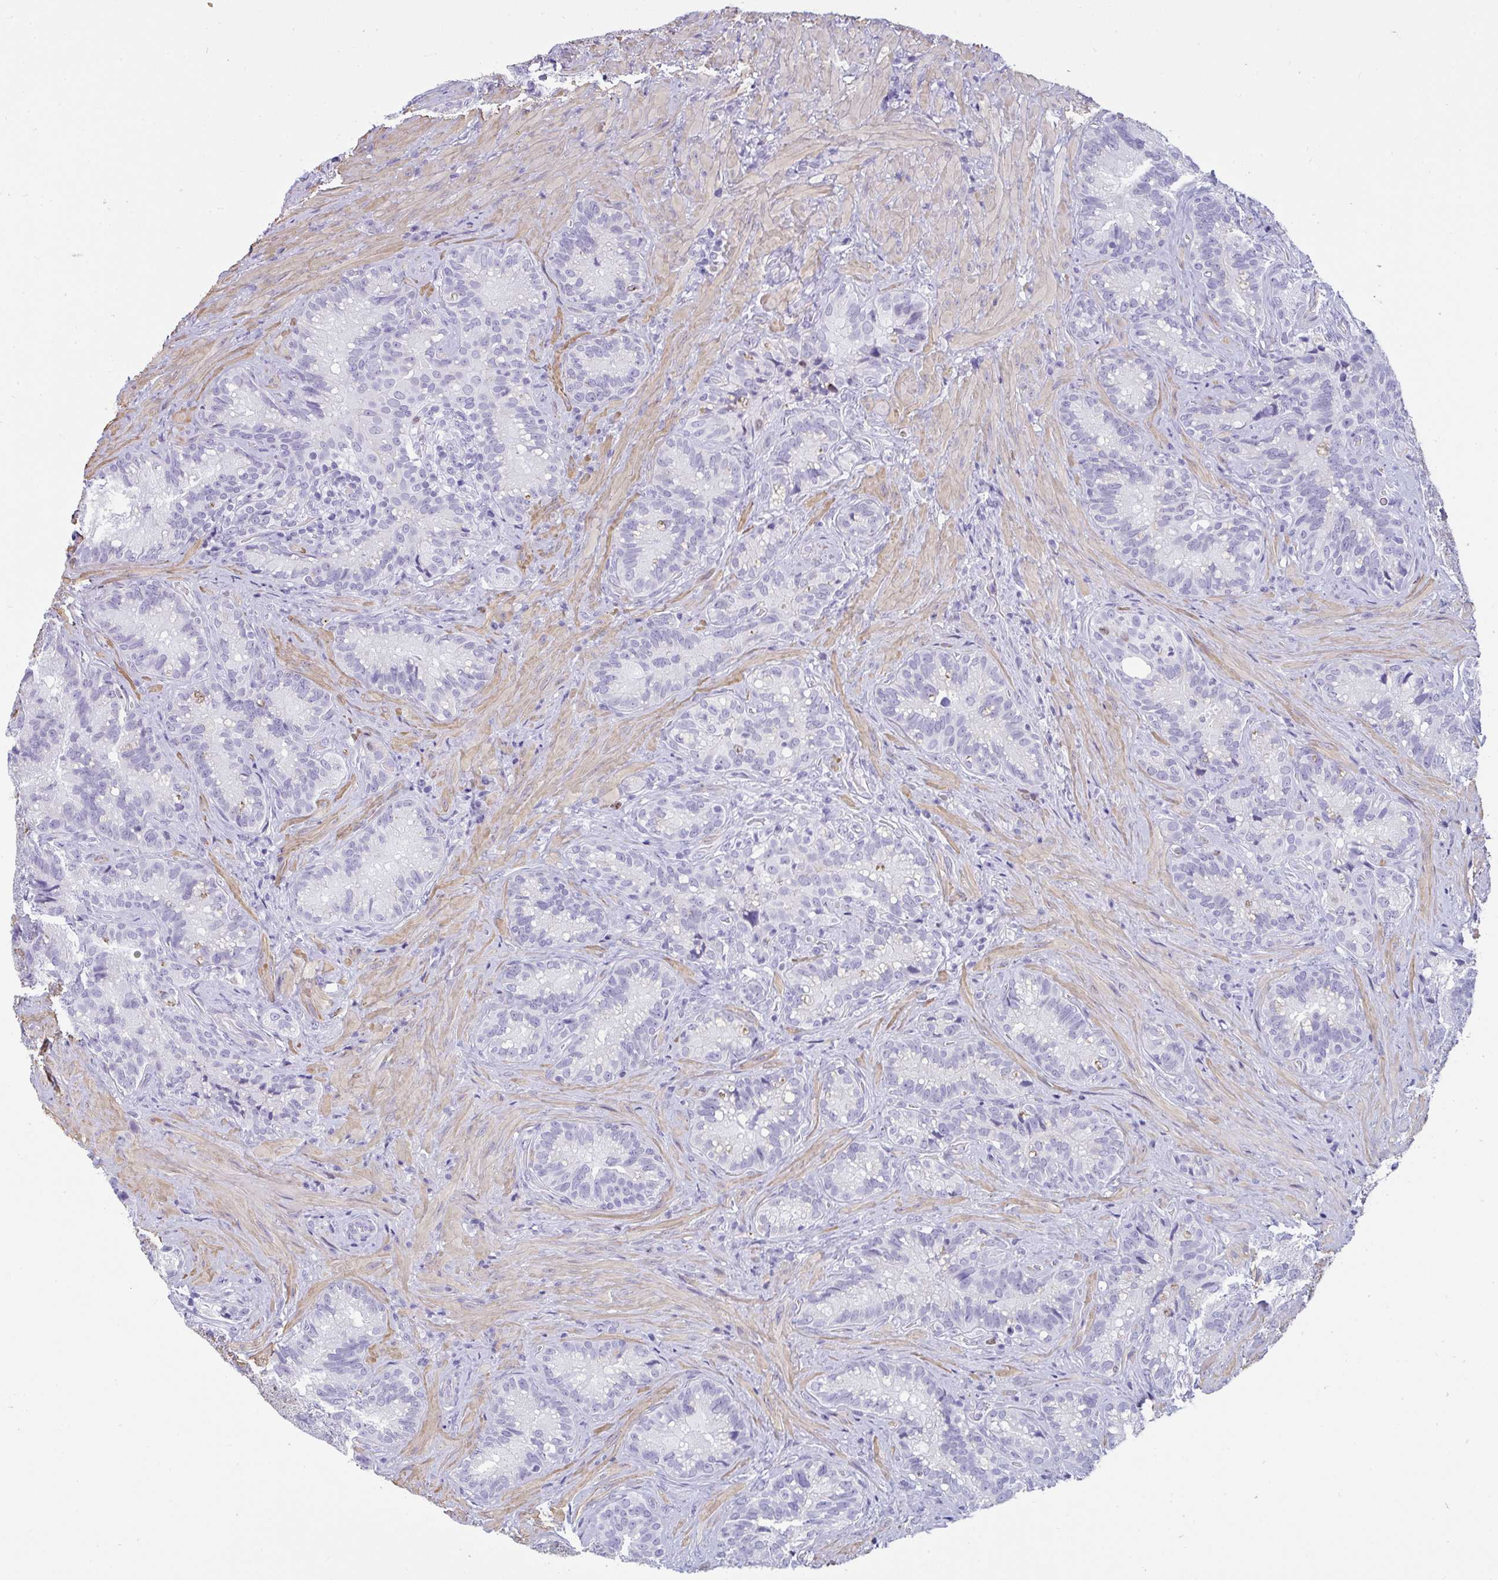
{"staining": {"intensity": "negative", "quantity": "none", "location": "none"}, "tissue": "seminal vesicle", "cell_type": "Glandular cells", "image_type": "normal", "snomed": [{"axis": "morphology", "description": "Normal tissue, NOS"}, {"axis": "topography", "description": "Seminal veicle"}], "caption": "Human seminal vesicle stained for a protein using immunohistochemistry (IHC) demonstrates no staining in glandular cells.", "gene": "SUZ12", "patient": {"sex": "male", "age": 68}}